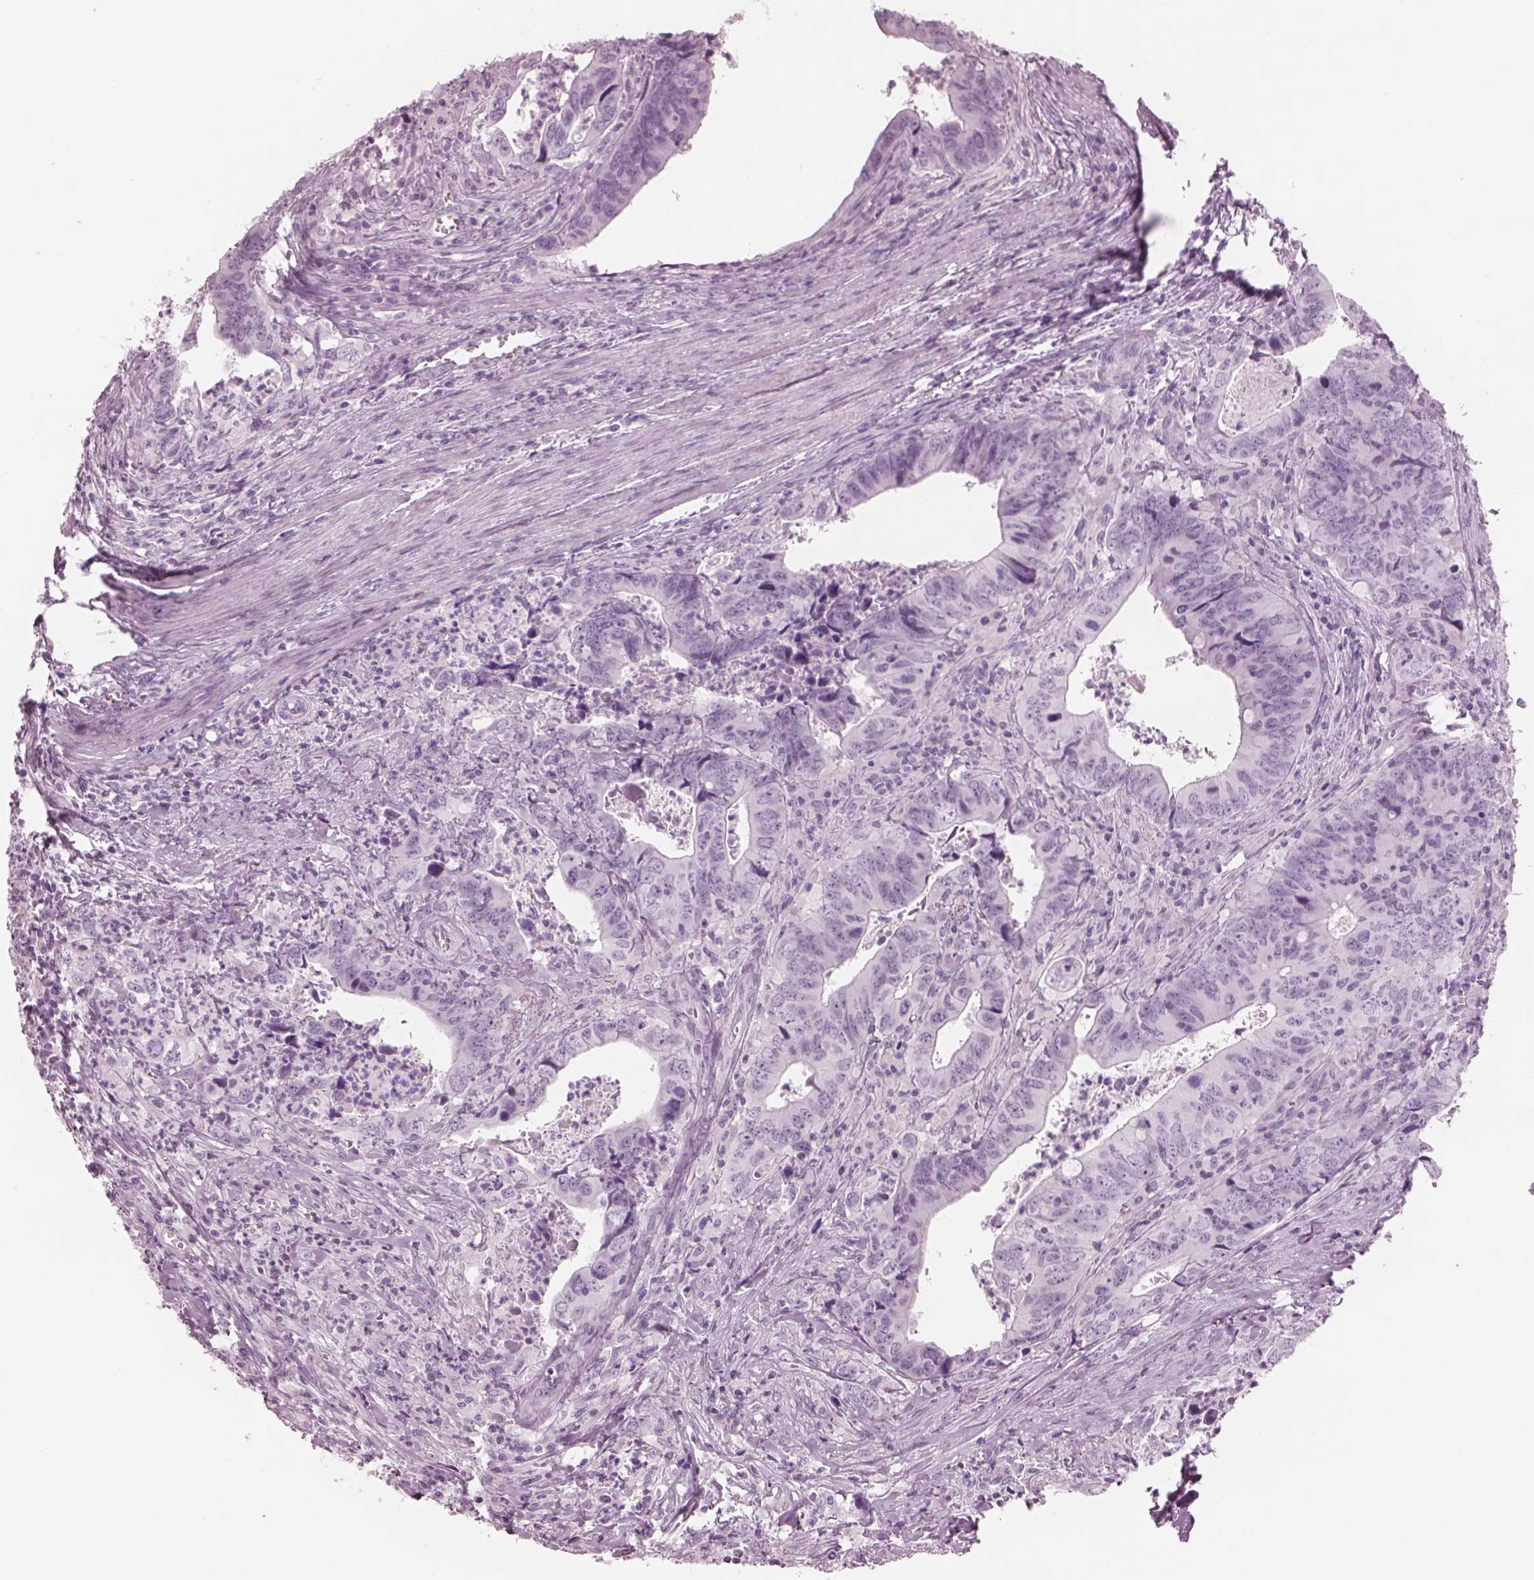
{"staining": {"intensity": "negative", "quantity": "none", "location": "none"}, "tissue": "colorectal cancer", "cell_type": "Tumor cells", "image_type": "cancer", "snomed": [{"axis": "morphology", "description": "Adenocarcinoma, NOS"}, {"axis": "topography", "description": "Colon"}], "caption": "Immunohistochemical staining of human colorectal cancer shows no significant positivity in tumor cells.", "gene": "PACRG", "patient": {"sex": "female", "age": 82}}